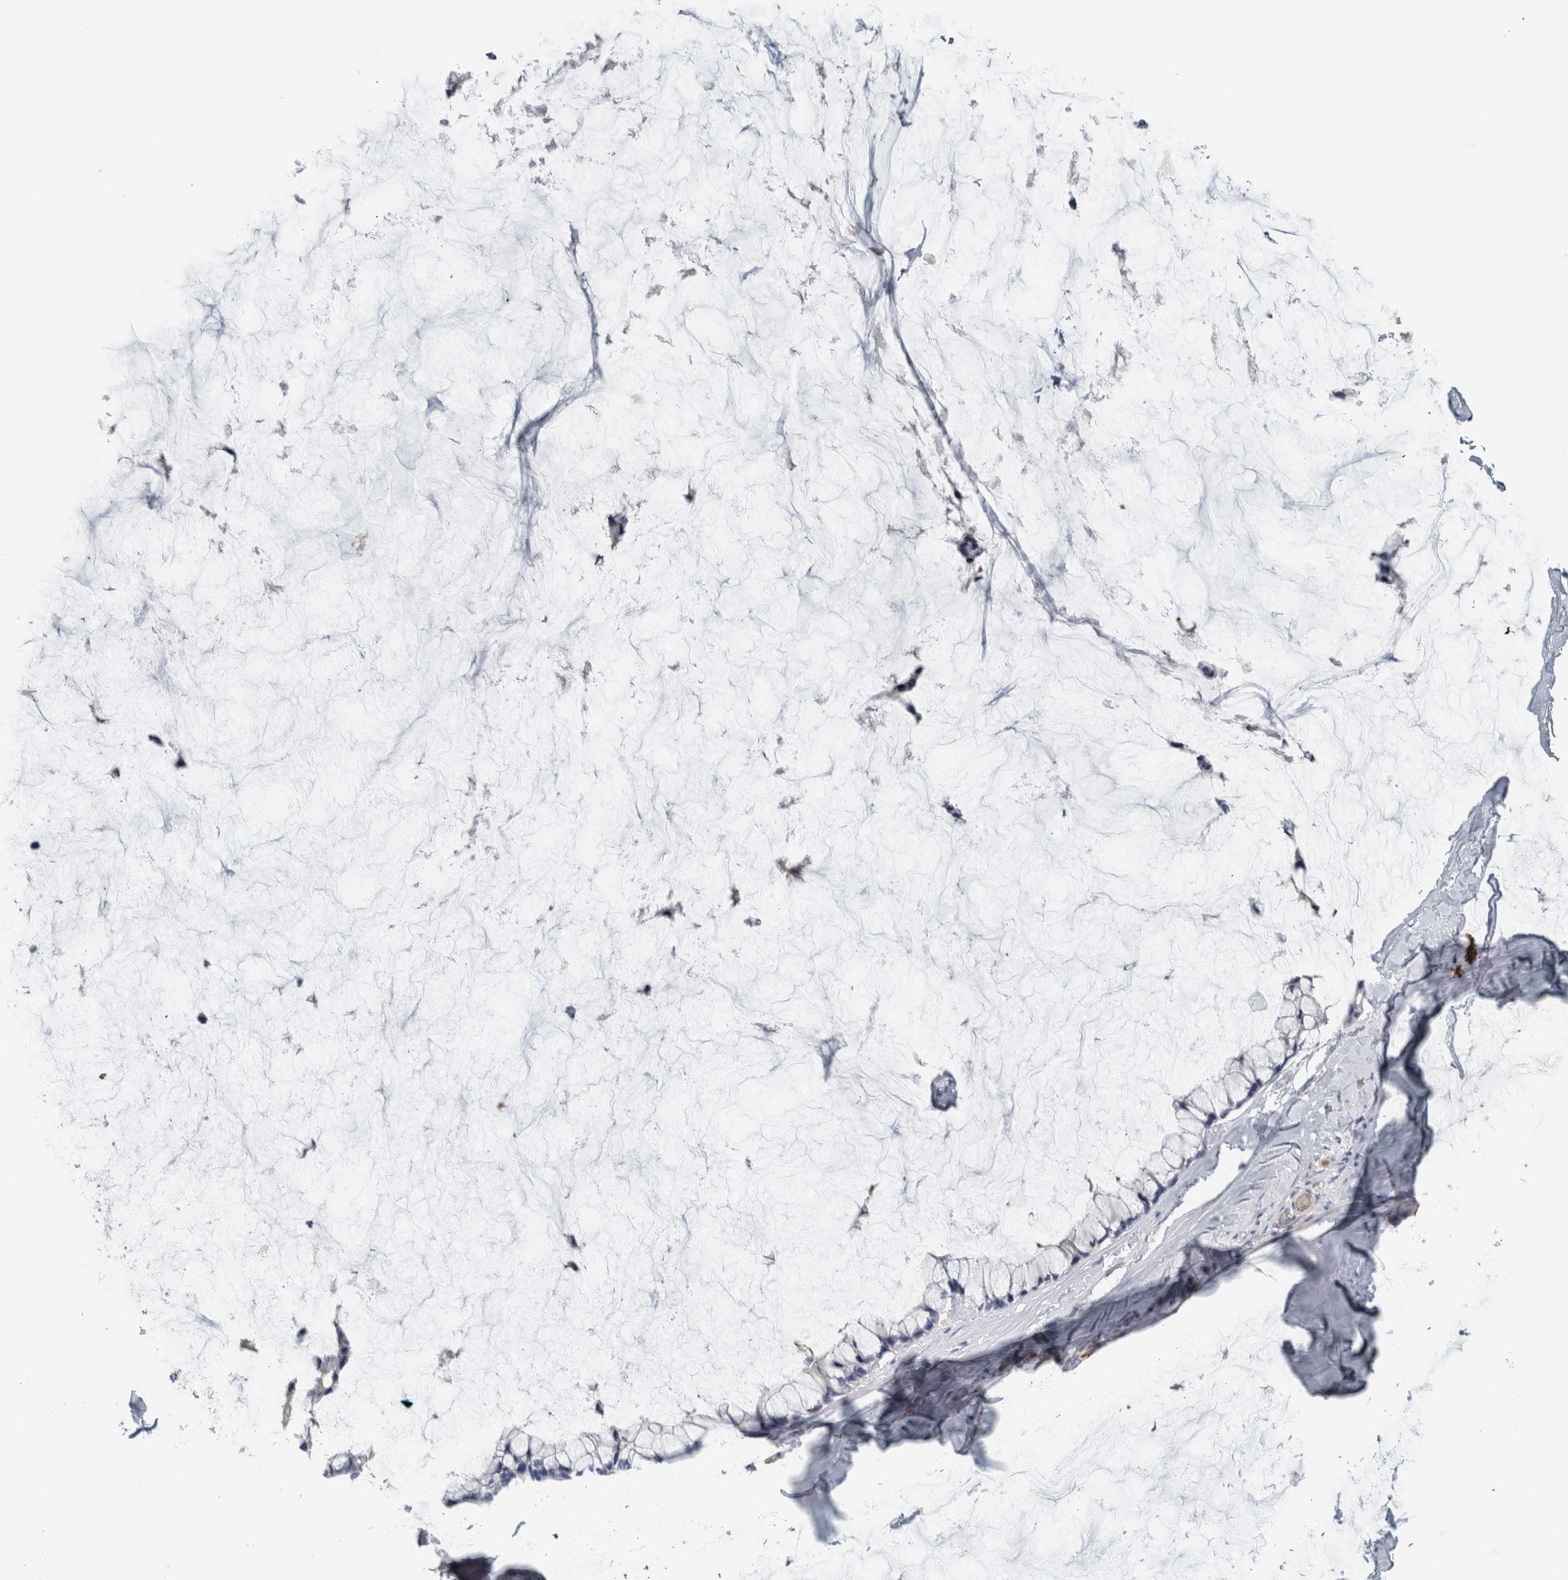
{"staining": {"intensity": "negative", "quantity": "none", "location": "none"}, "tissue": "ovarian cancer", "cell_type": "Tumor cells", "image_type": "cancer", "snomed": [{"axis": "morphology", "description": "Cystadenocarcinoma, mucinous, NOS"}, {"axis": "topography", "description": "Ovary"}], "caption": "The photomicrograph exhibits no staining of tumor cells in ovarian mucinous cystadenocarcinoma.", "gene": "SH3GL2", "patient": {"sex": "female", "age": 39}}